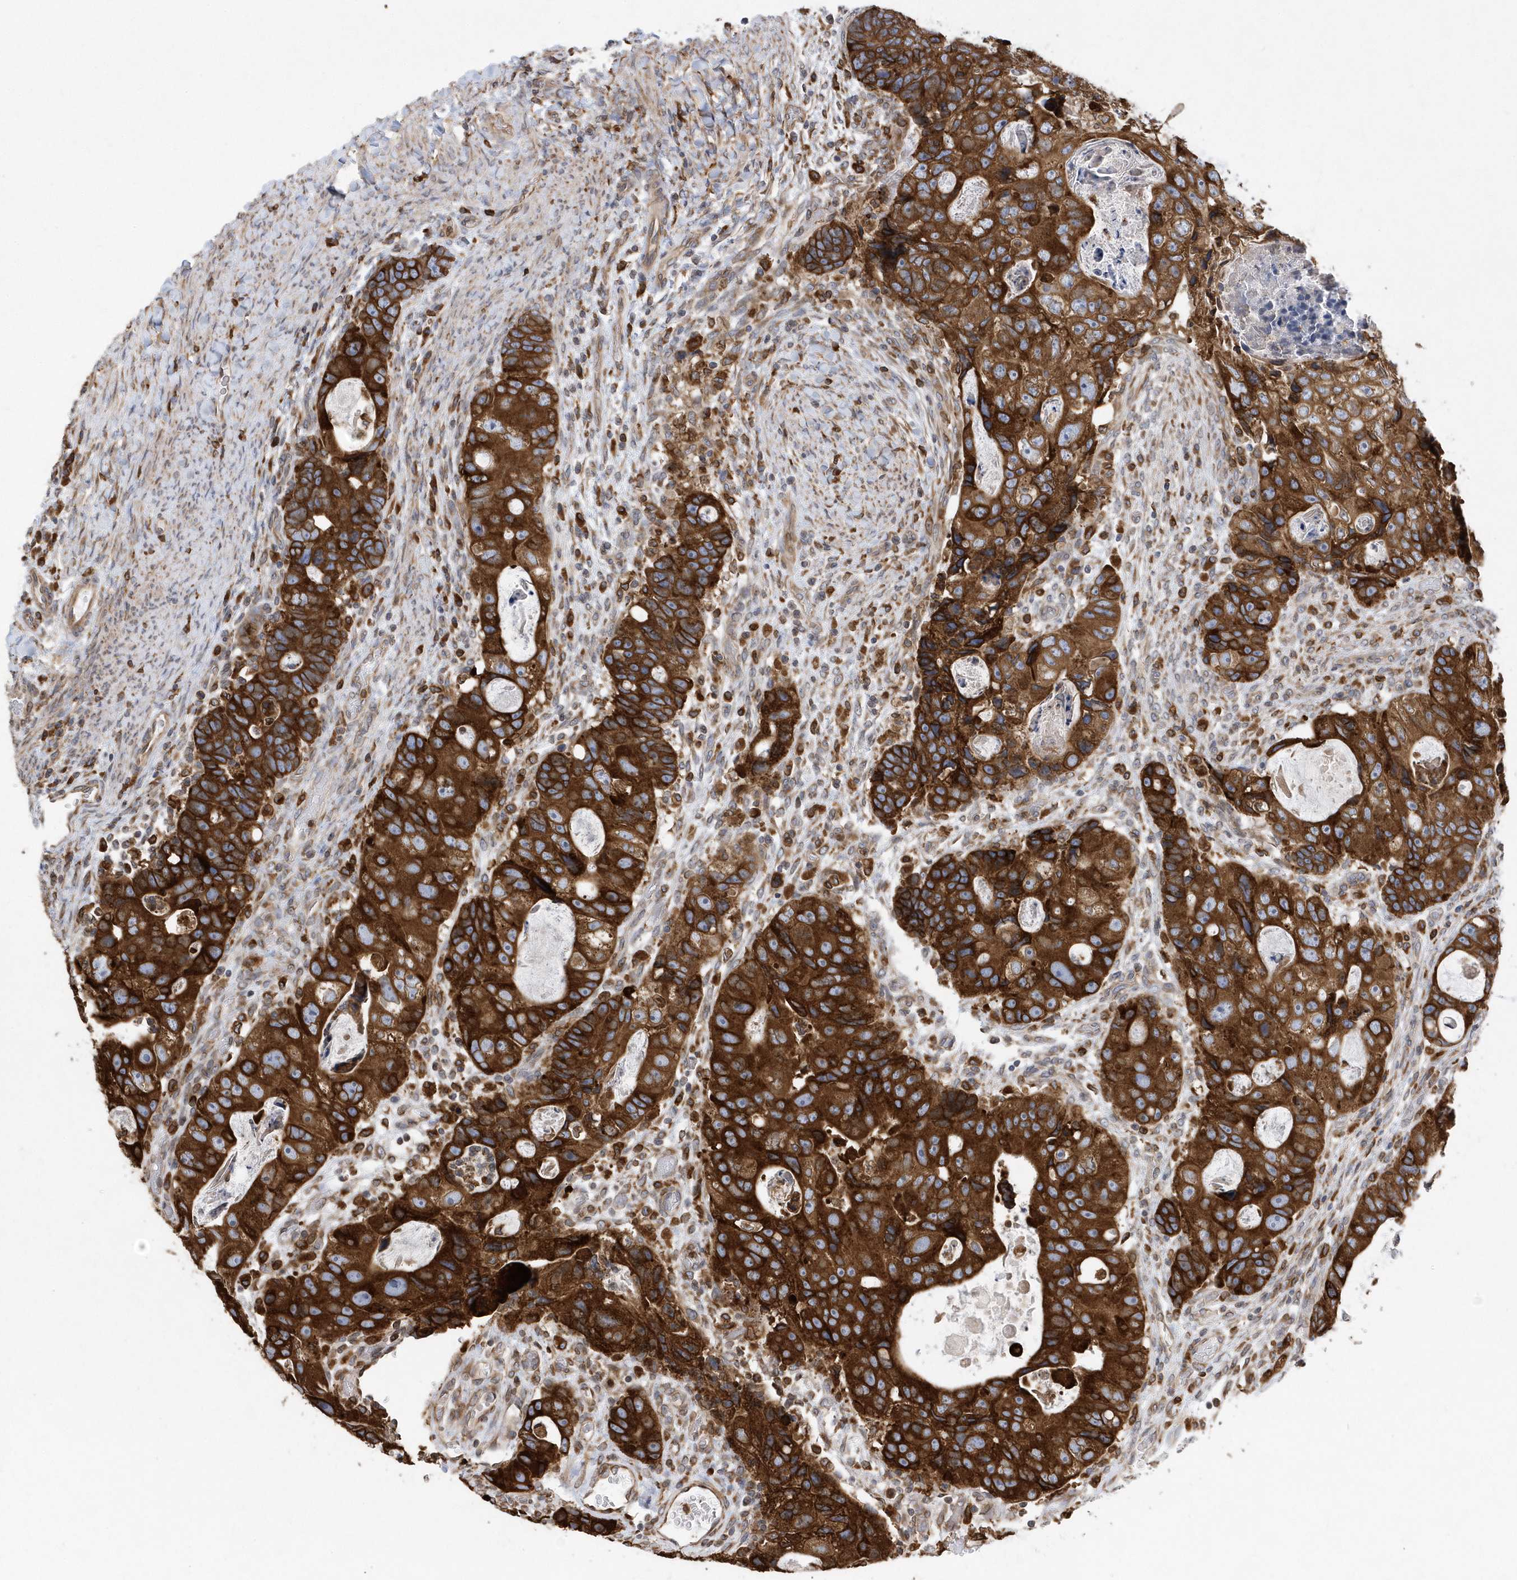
{"staining": {"intensity": "strong", "quantity": ">75%", "location": "cytoplasmic/membranous"}, "tissue": "colorectal cancer", "cell_type": "Tumor cells", "image_type": "cancer", "snomed": [{"axis": "morphology", "description": "Adenocarcinoma, NOS"}, {"axis": "topography", "description": "Rectum"}], "caption": "Colorectal cancer tissue demonstrates strong cytoplasmic/membranous expression in about >75% of tumor cells, visualized by immunohistochemistry.", "gene": "VAMP7", "patient": {"sex": "male", "age": 59}}